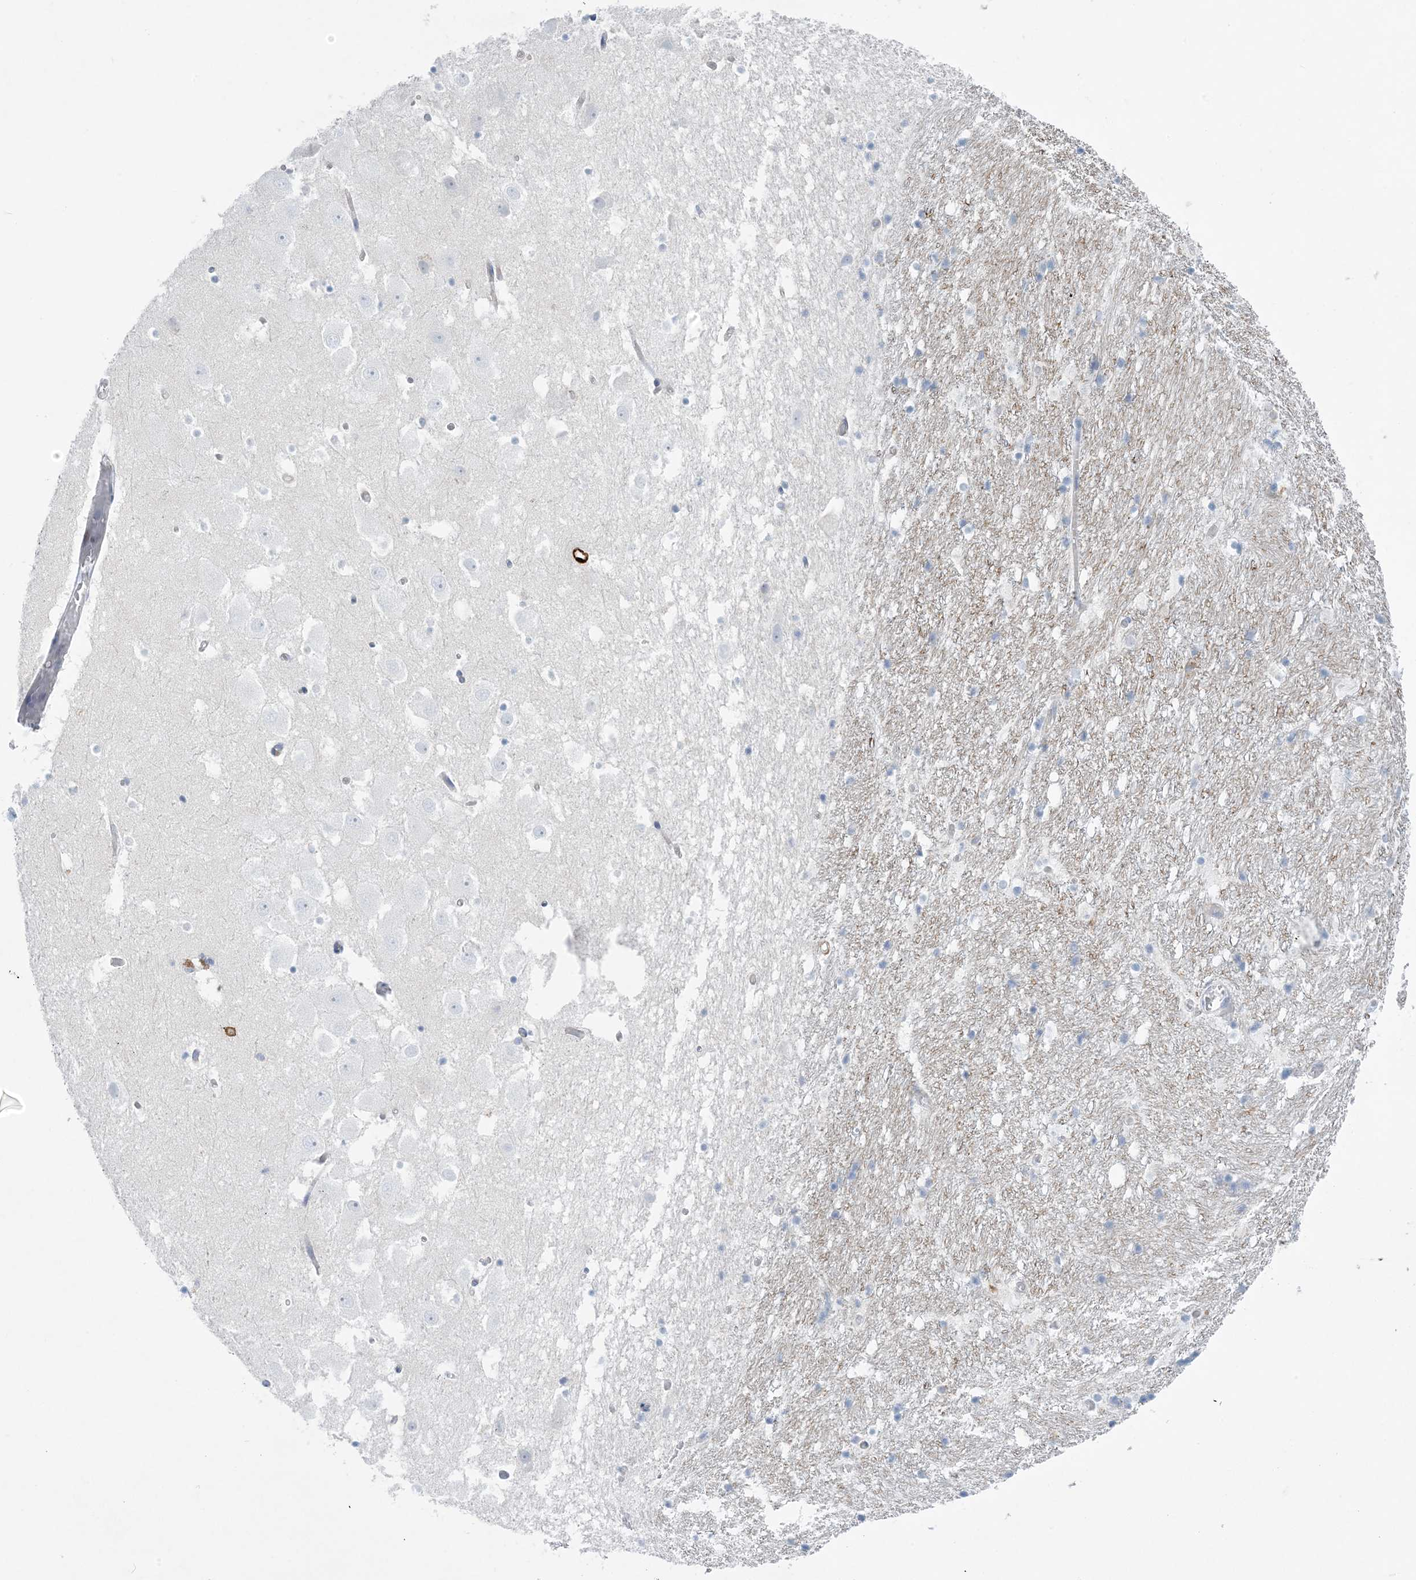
{"staining": {"intensity": "negative", "quantity": "none", "location": "none"}, "tissue": "hippocampus", "cell_type": "Glial cells", "image_type": "normal", "snomed": [{"axis": "morphology", "description": "Normal tissue, NOS"}, {"axis": "topography", "description": "Hippocampus"}], "caption": "High power microscopy image of an immunohistochemistry photomicrograph of normal hippocampus, revealing no significant positivity in glial cells.", "gene": "SHANK1", "patient": {"sex": "female", "age": 52}}